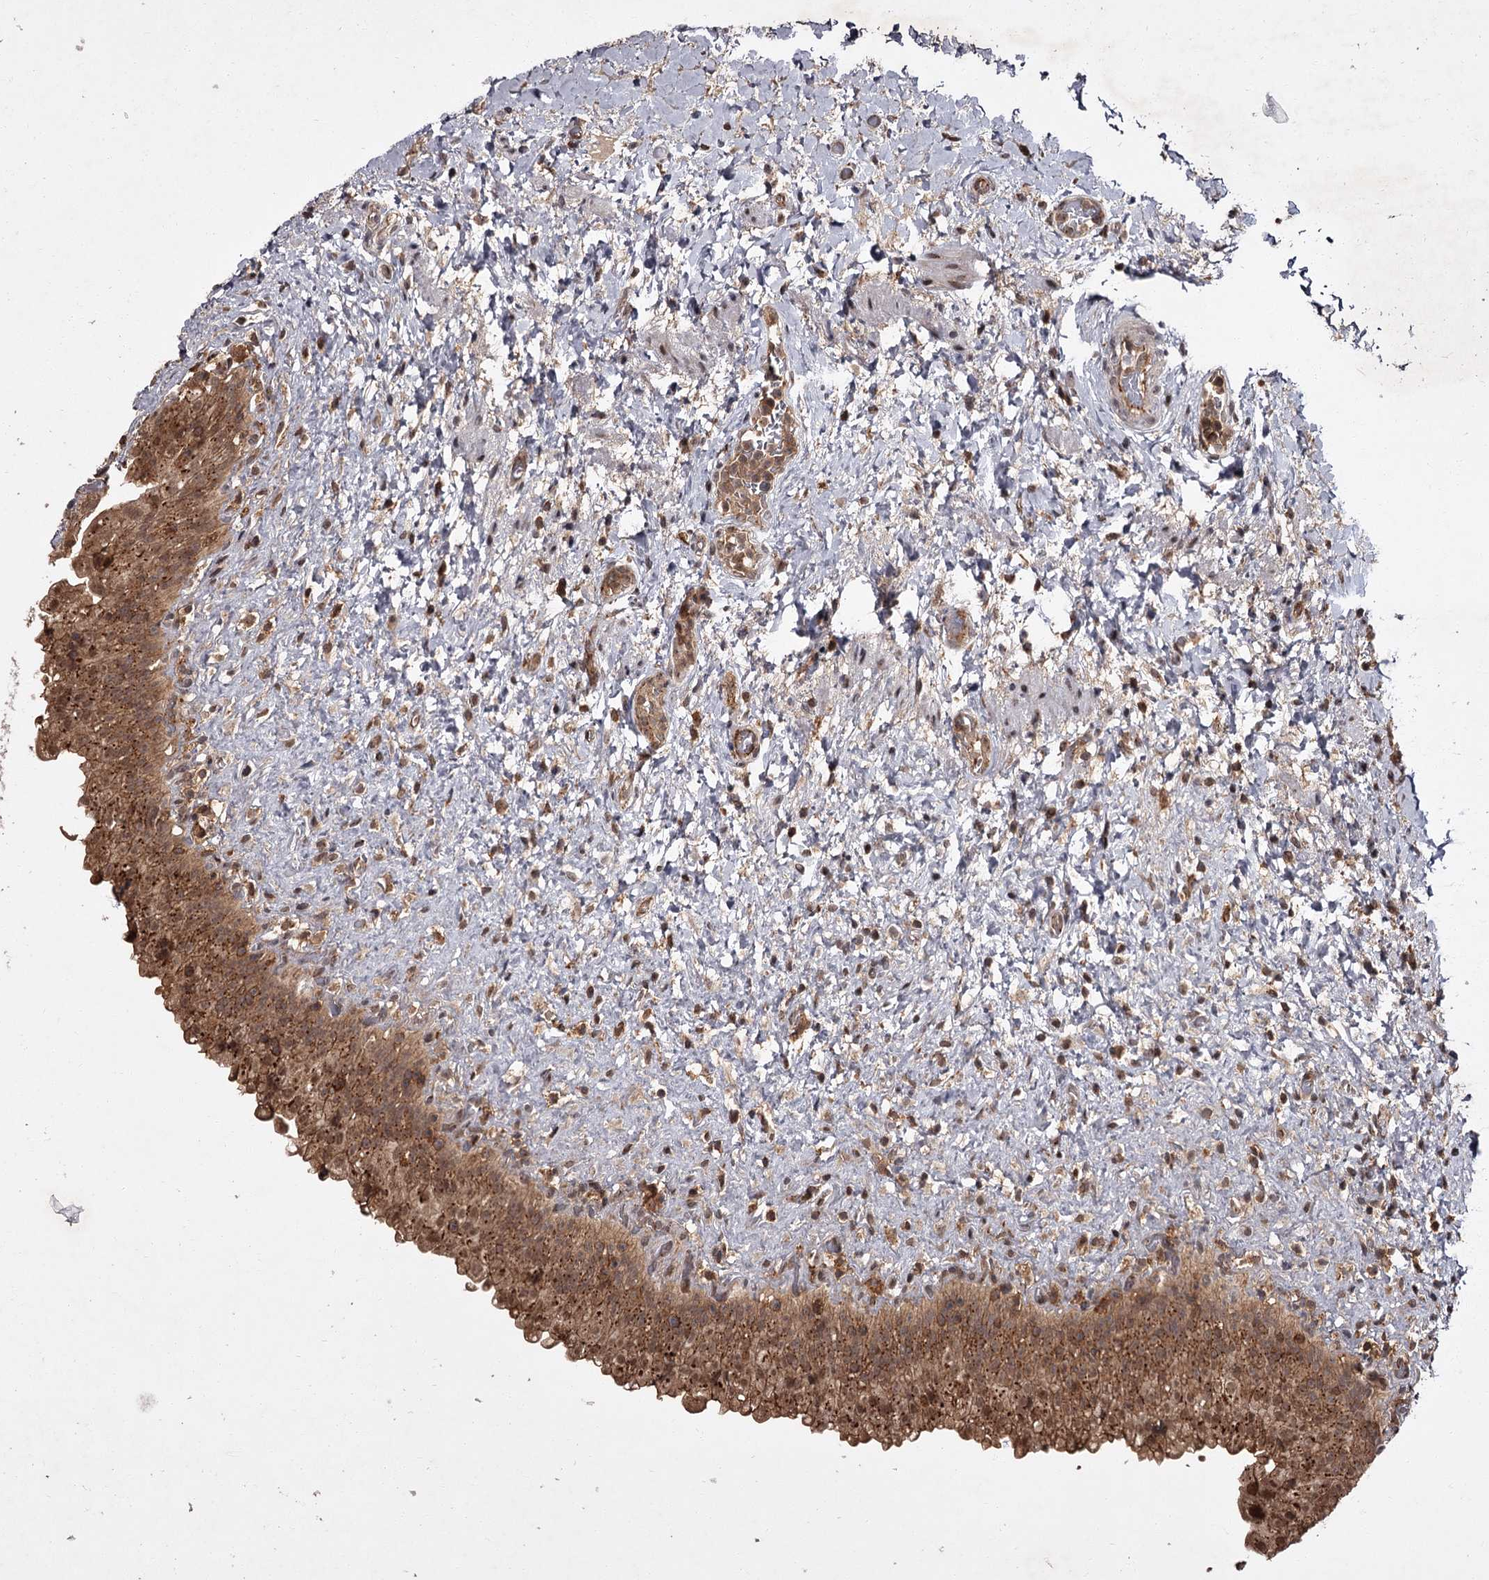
{"staining": {"intensity": "moderate", "quantity": ">75%", "location": "cytoplasmic/membranous,nuclear"}, "tissue": "urinary bladder", "cell_type": "Urothelial cells", "image_type": "normal", "snomed": [{"axis": "morphology", "description": "Normal tissue, NOS"}, {"axis": "topography", "description": "Urinary bladder"}], "caption": "A photomicrograph of human urinary bladder stained for a protein demonstrates moderate cytoplasmic/membranous,nuclear brown staining in urothelial cells. (DAB IHC, brown staining for protein, blue staining for nuclei).", "gene": "TBC1D23", "patient": {"sex": "female", "age": 27}}